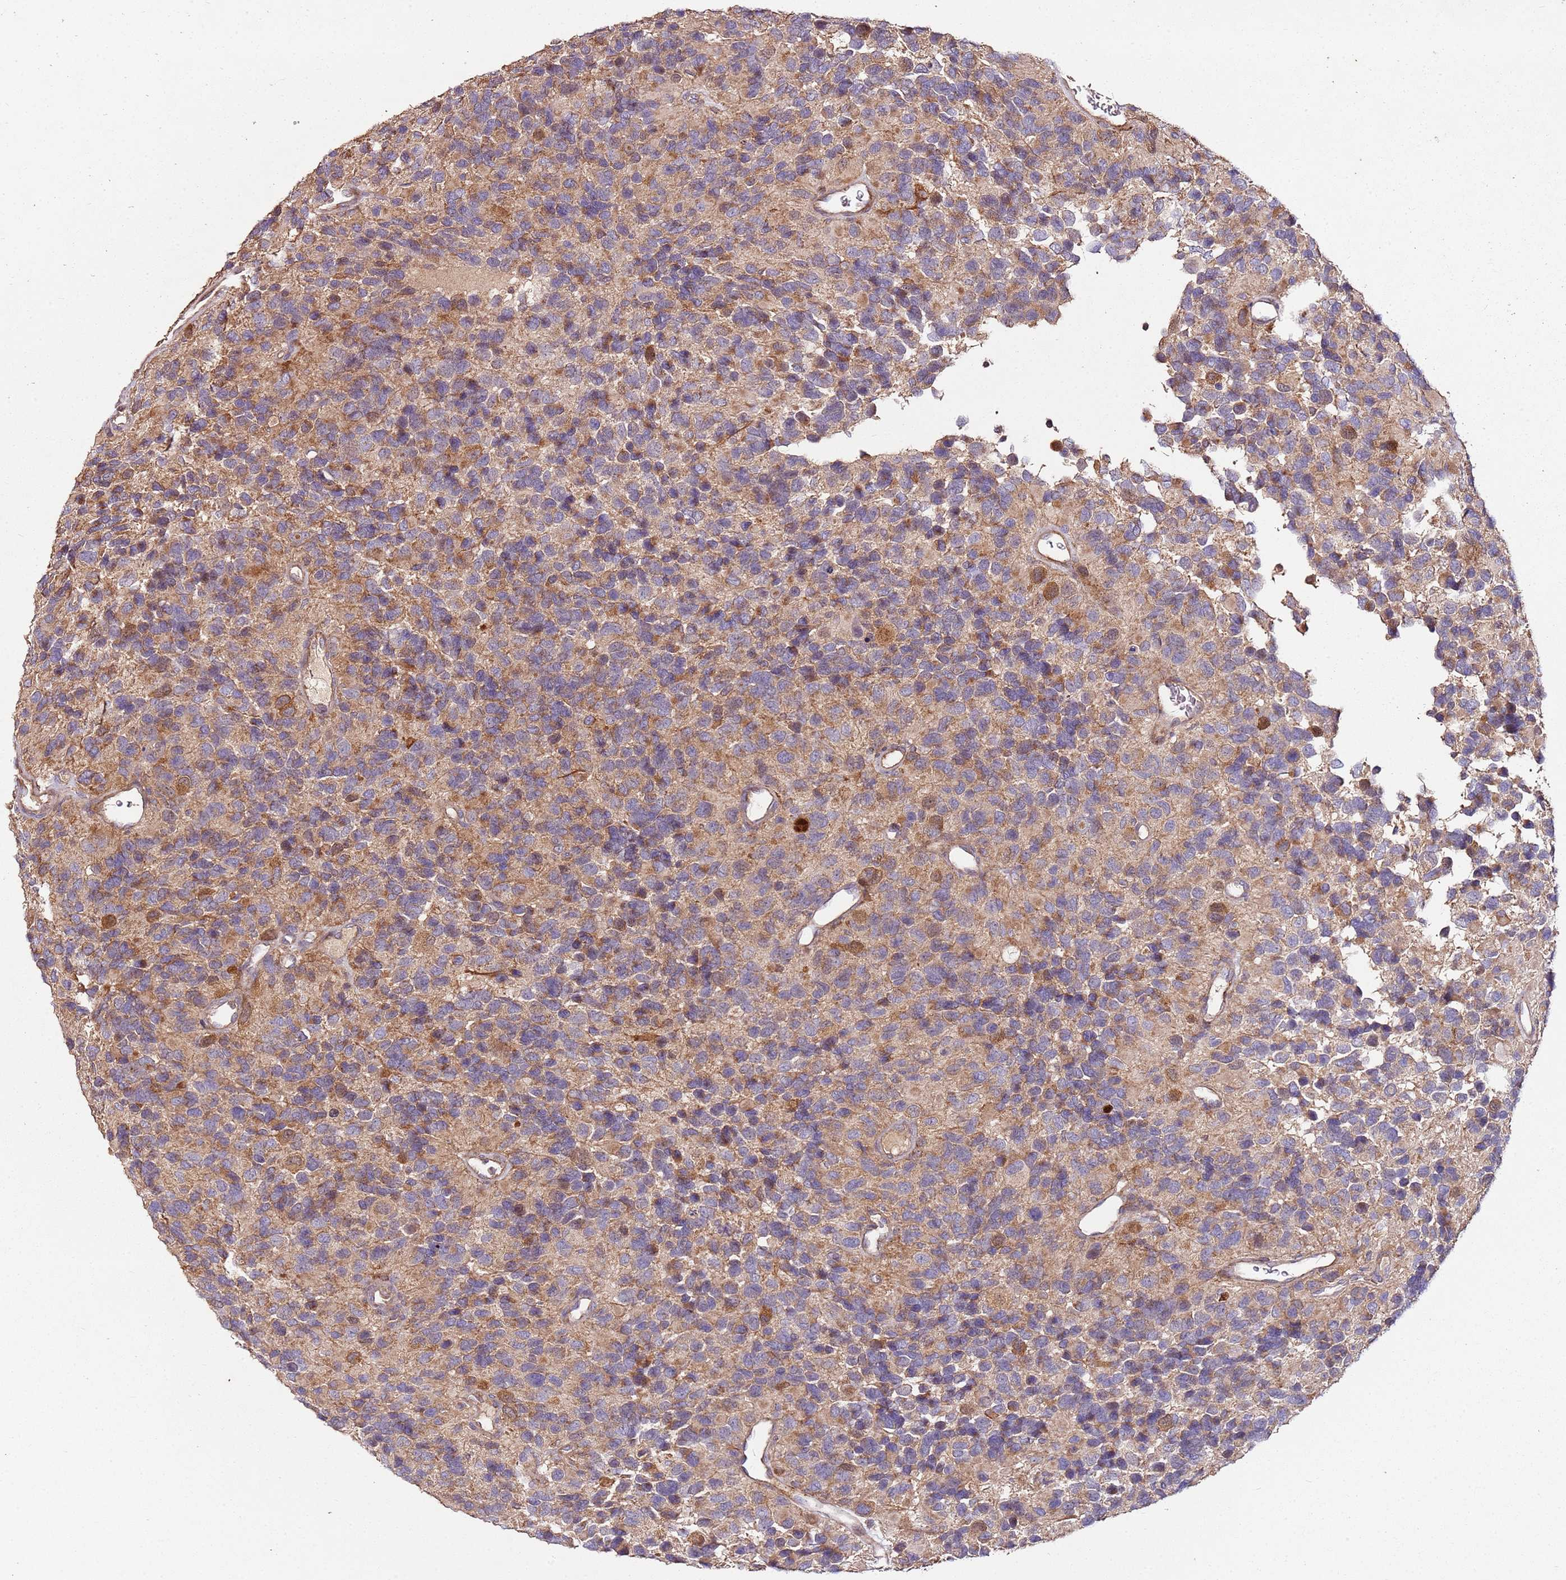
{"staining": {"intensity": "weak", "quantity": "25%-75%", "location": "cytoplasmic/membranous"}, "tissue": "glioma", "cell_type": "Tumor cells", "image_type": "cancer", "snomed": [{"axis": "morphology", "description": "Glioma, malignant, High grade"}, {"axis": "topography", "description": "Brain"}], "caption": "Immunohistochemistry (IHC) image of glioma stained for a protein (brown), which demonstrates low levels of weak cytoplasmic/membranous staining in about 25%-75% of tumor cells.", "gene": "KRTAP21-3", "patient": {"sex": "male", "age": 77}}